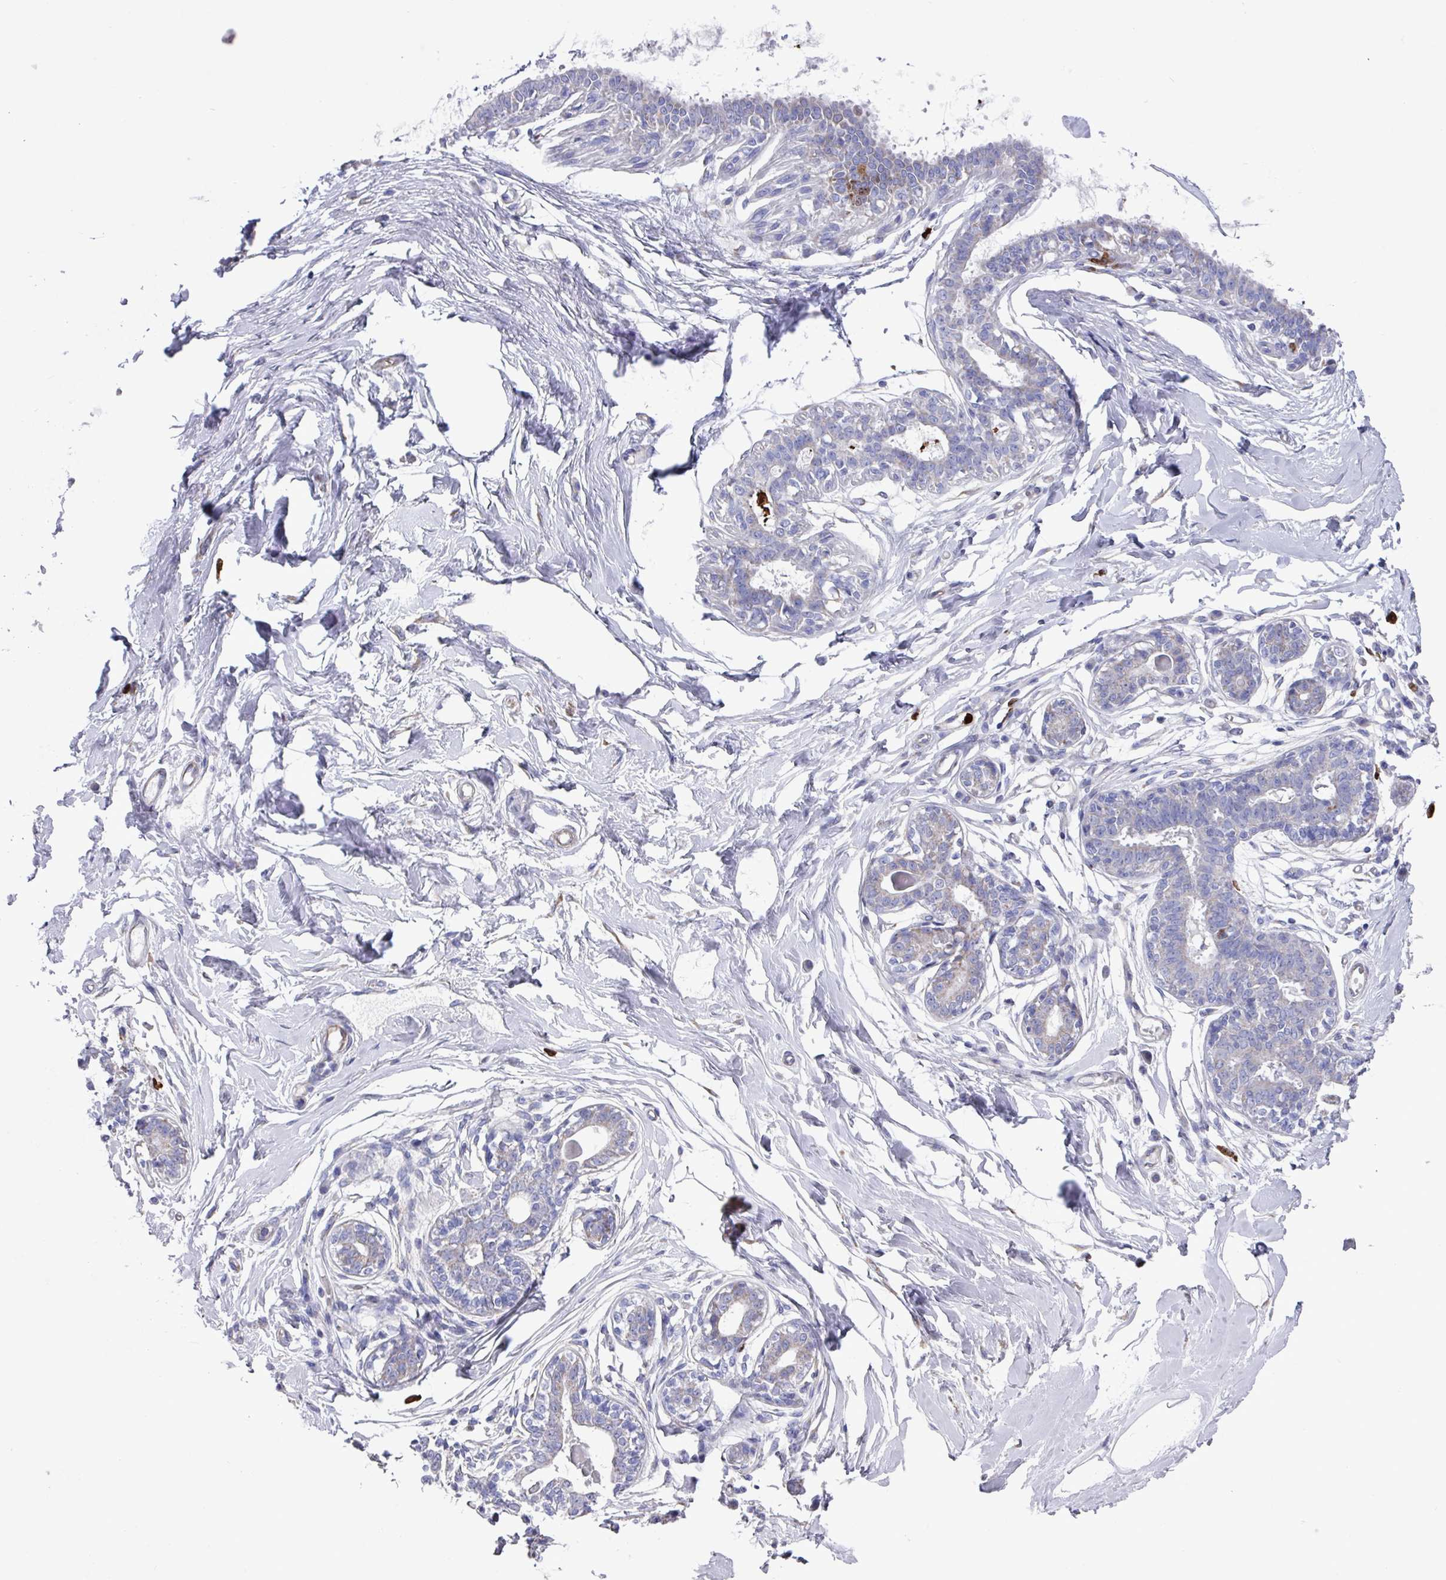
{"staining": {"intensity": "negative", "quantity": "none", "location": "none"}, "tissue": "breast", "cell_type": "Adipocytes", "image_type": "normal", "snomed": [{"axis": "morphology", "description": "Normal tissue, NOS"}, {"axis": "topography", "description": "Breast"}], "caption": "Immunohistochemical staining of benign breast demonstrates no significant expression in adipocytes.", "gene": "UQCC2", "patient": {"sex": "female", "age": 45}}